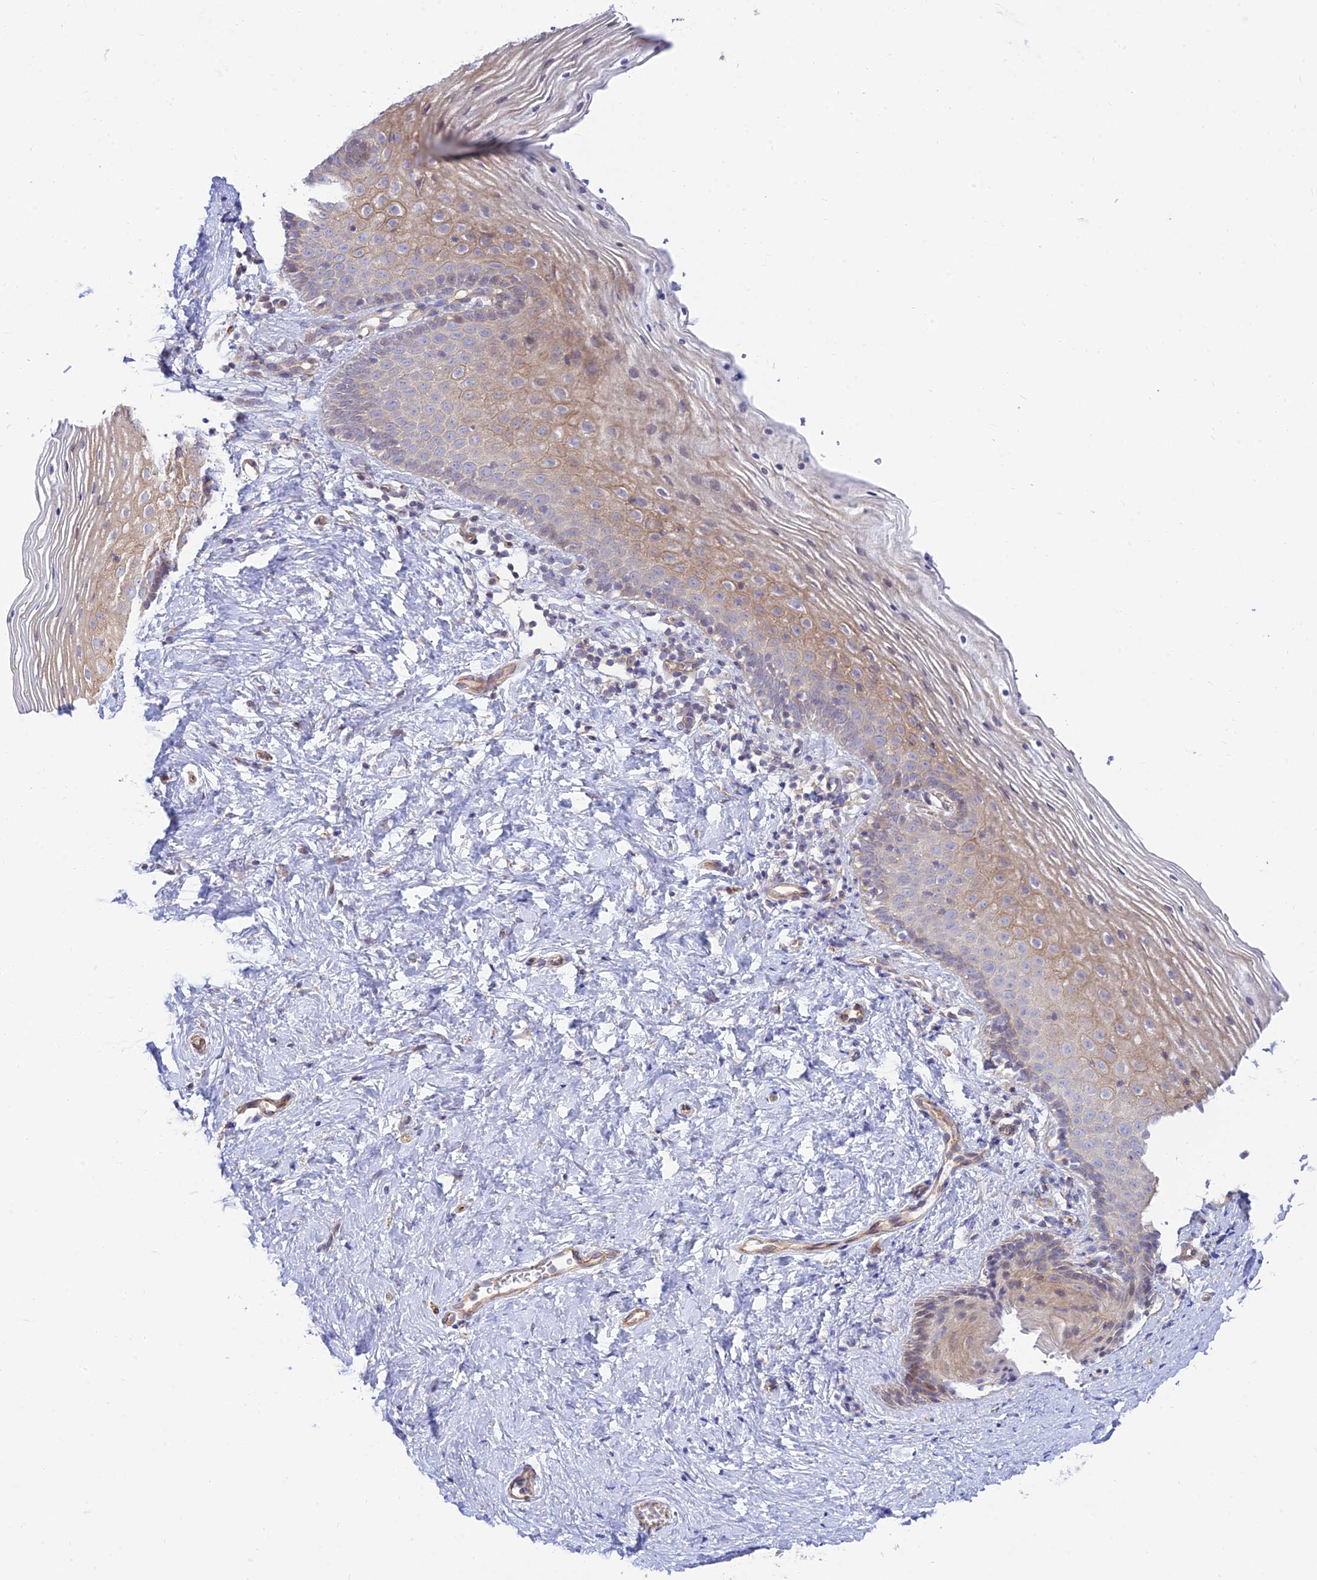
{"staining": {"intensity": "weak", "quantity": "25%-75%", "location": "cytoplasmic/membranous"}, "tissue": "vagina", "cell_type": "Squamous epithelial cells", "image_type": "normal", "snomed": [{"axis": "morphology", "description": "Normal tissue, NOS"}, {"axis": "topography", "description": "Vagina"}], "caption": "The histopathology image demonstrates immunohistochemical staining of benign vagina. There is weak cytoplasmic/membranous expression is present in about 25%-75% of squamous epithelial cells. Using DAB (3,3'-diaminobenzidine) (brown) and hematoxylin (blue) stains, captured at high magnification using brightfield microscopy.", "gene": "KCNAB1", "patient": {"sex": "female", "age": 32}}